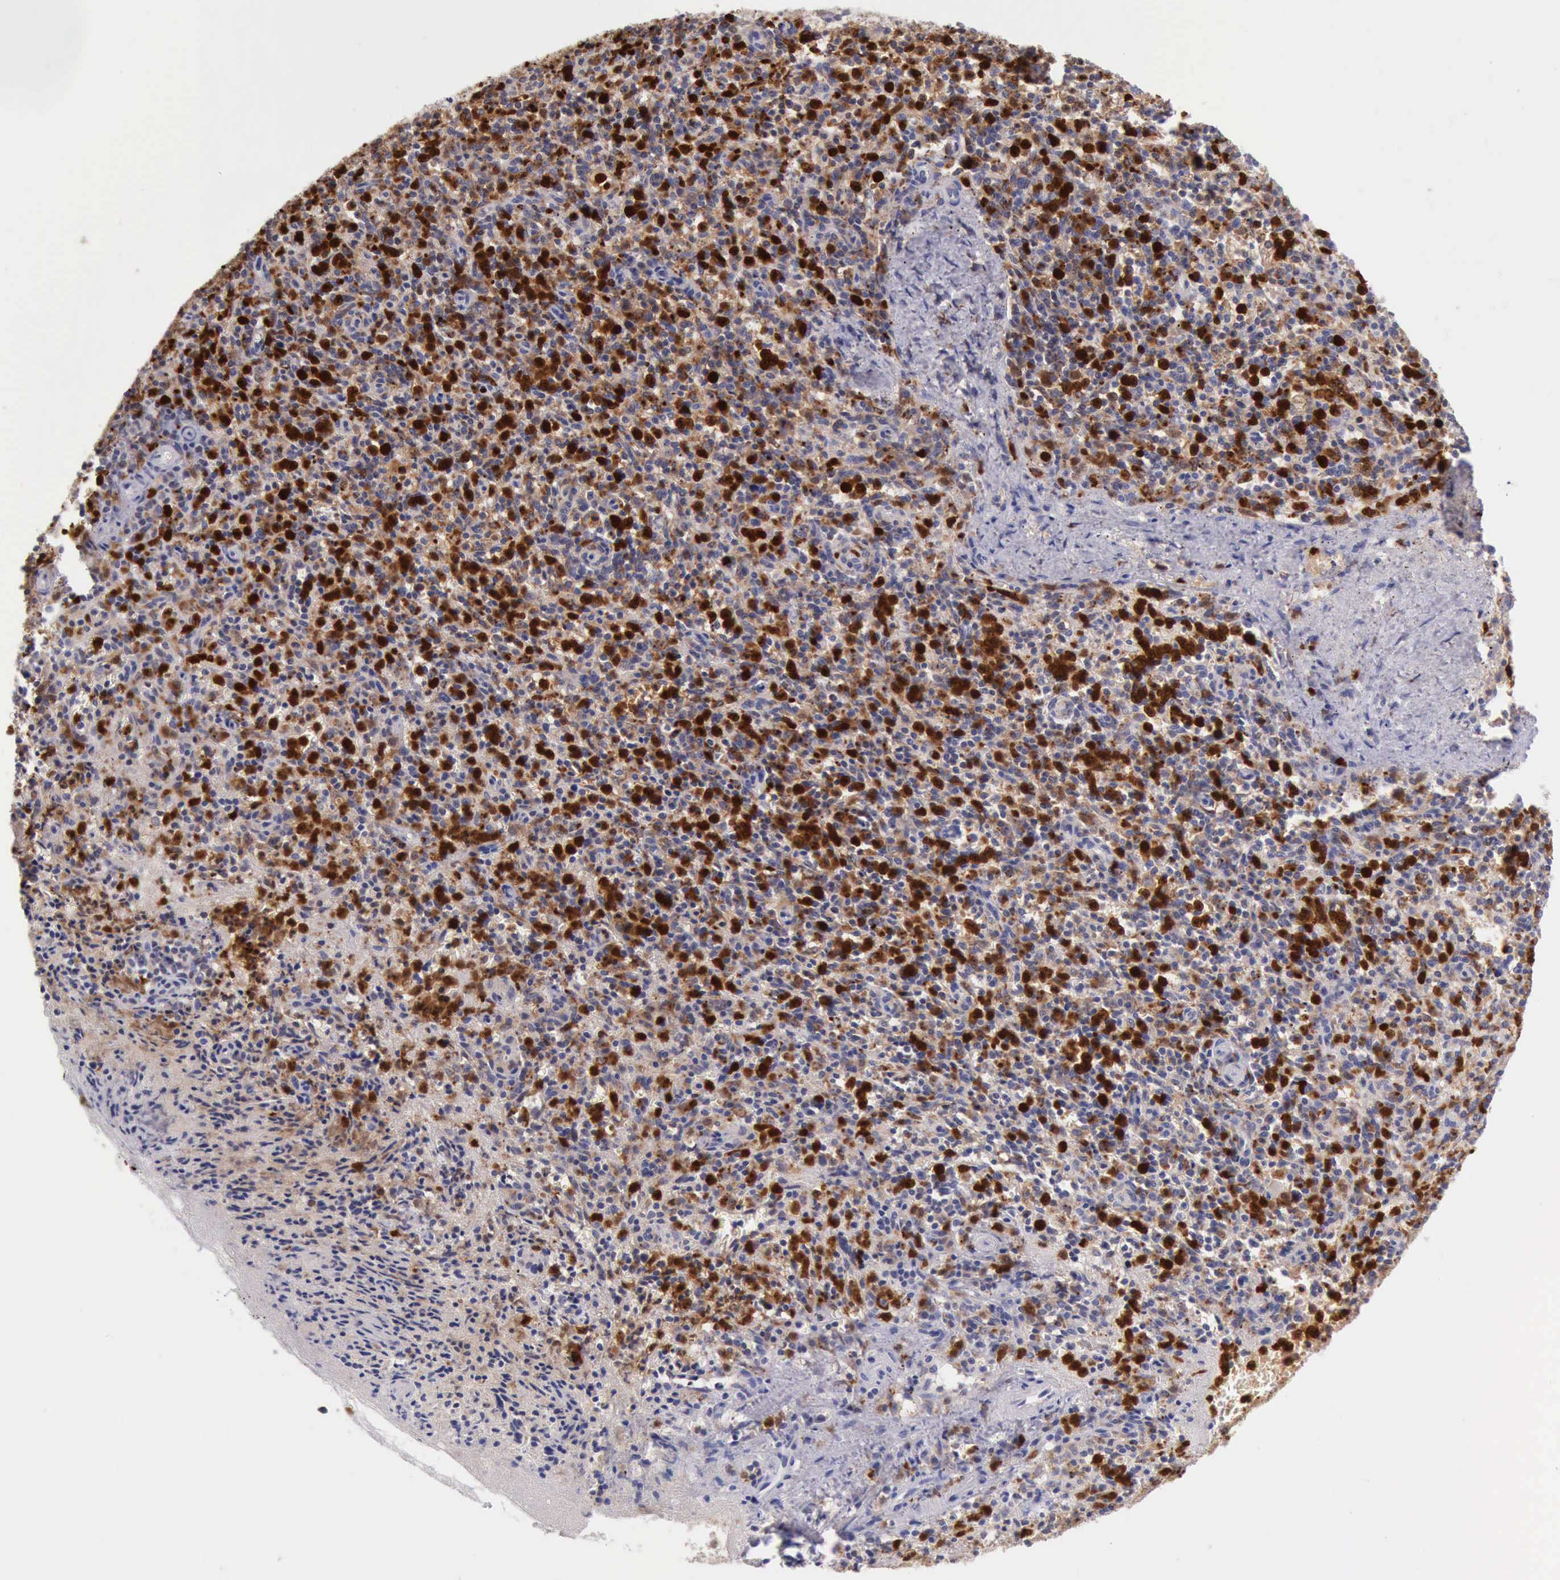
{"staining": {"intensity": "strong", "quantity": "25%-75%", "location": "cytoplasmic/membranous,nuclear"}, "tissue": "spleen", "cell_type": "Cells in red pulp", "image_type": "normal", "snomed": [{"axis": "morphology", "description": "Normal tissue, NOS"}, {"axis": "topography", "description": "Spleen"}], "caption": "An image of human spleen stained for a protein exhibits strong cytoplasmic/membranous,nuclear brown staining in cells in red pulp. The staining was performed using DAB to visualize the protein expression in brown, while the nuclei were stained in blue with hematoxylin (Magnification: 20x).", "gene": "CSTA", "patient": {"sex": "male", "age": 72}}